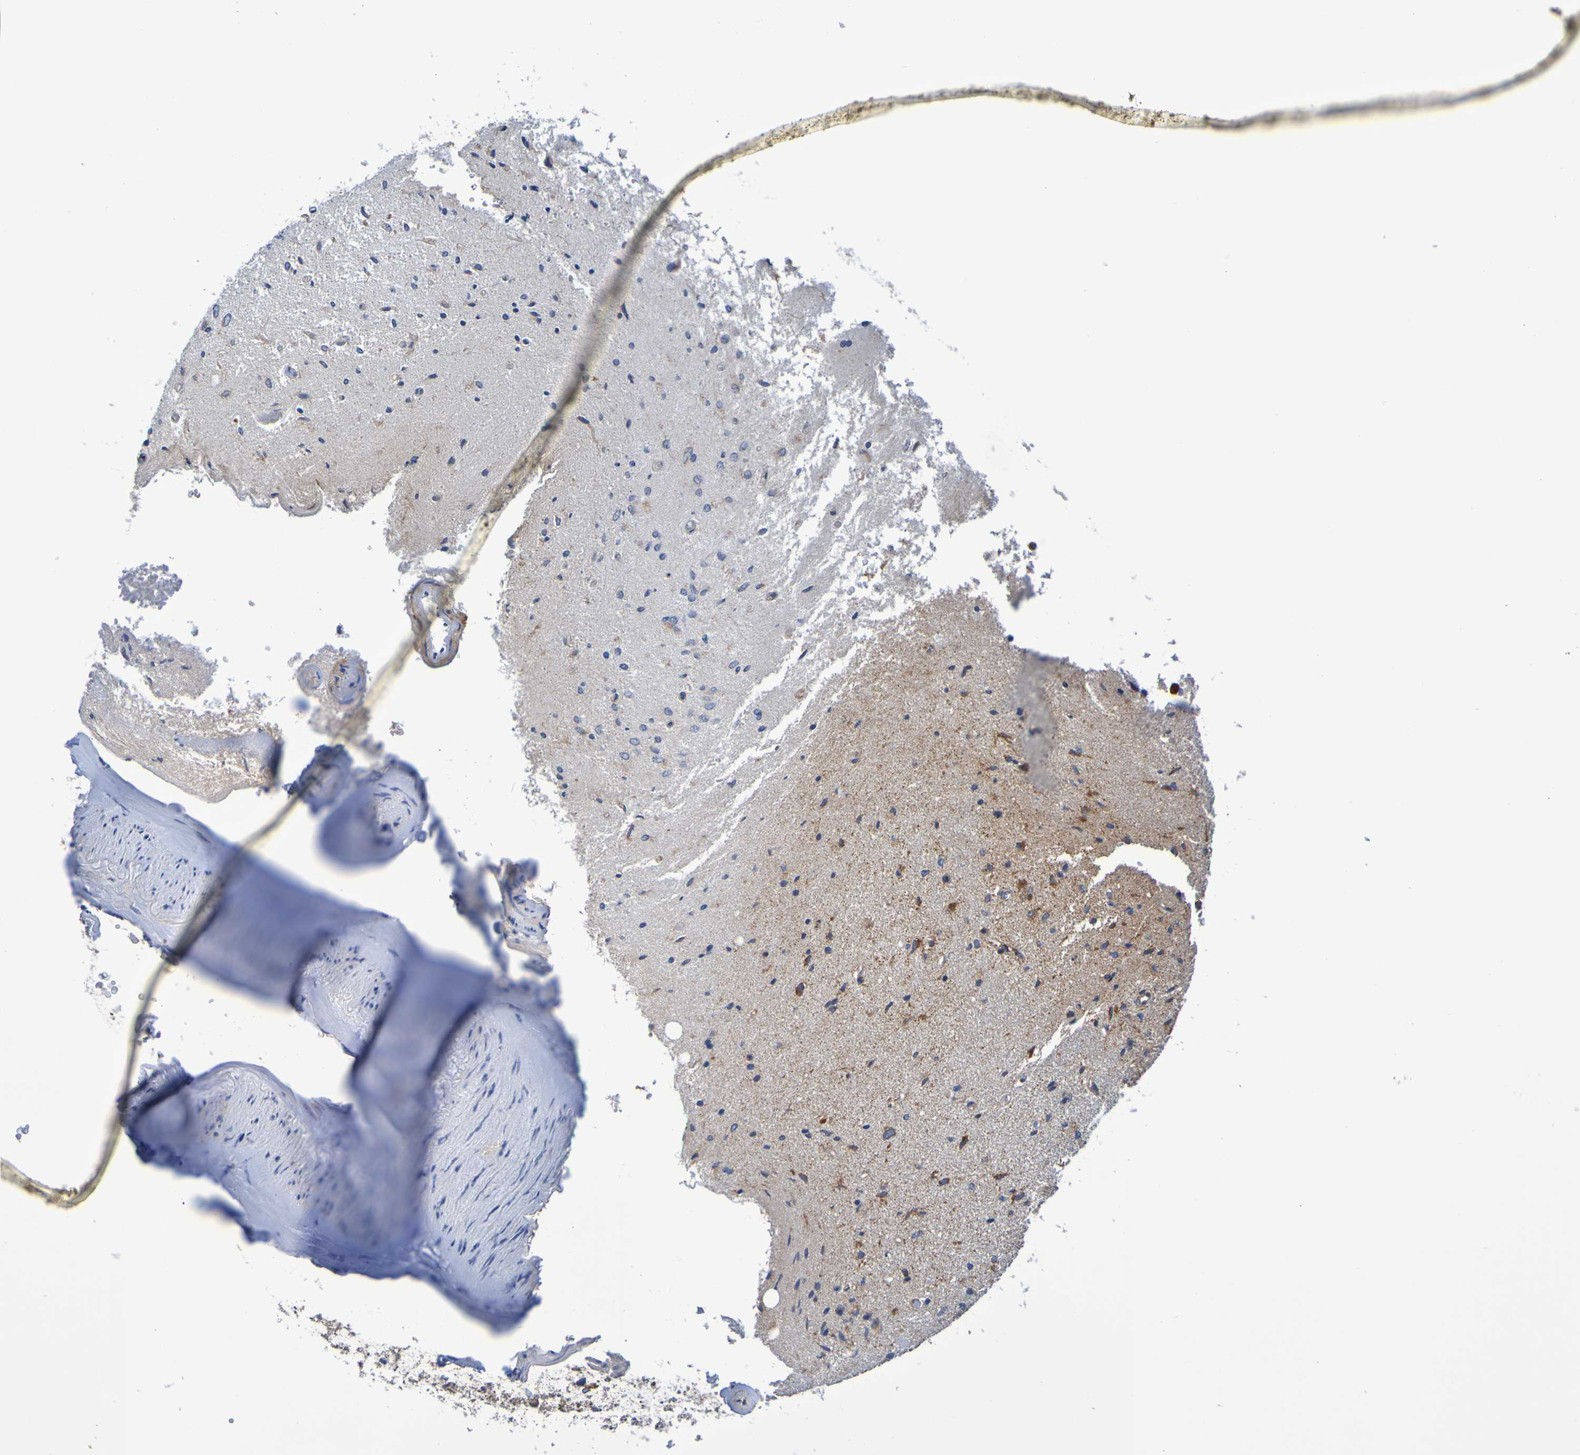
{"staining": {"intensity": "moderate", "quantity": "25%-75%", "location": "cytoplasmic/membranous"}, "tissue": "glioma", "cell_type": "Tumor cells", "image_type": "cancer", "snomed": [{"axis": "morphology", "description": "Glioma, malignant, Low grade"}, {"axis": "topography", "description": "Brain"}], "caption": "The immunohistochemical stain highlights moderate cytoplasmic/membranous positivity in tumor cells of malignant glioma (low-grade) tissue. Immunohistochemistry (ihc) stains the protein of interest in brown and the nuclei are stained blue.", "gene": "CCDC51", "patient": {"sex": "male", "age": 77}}